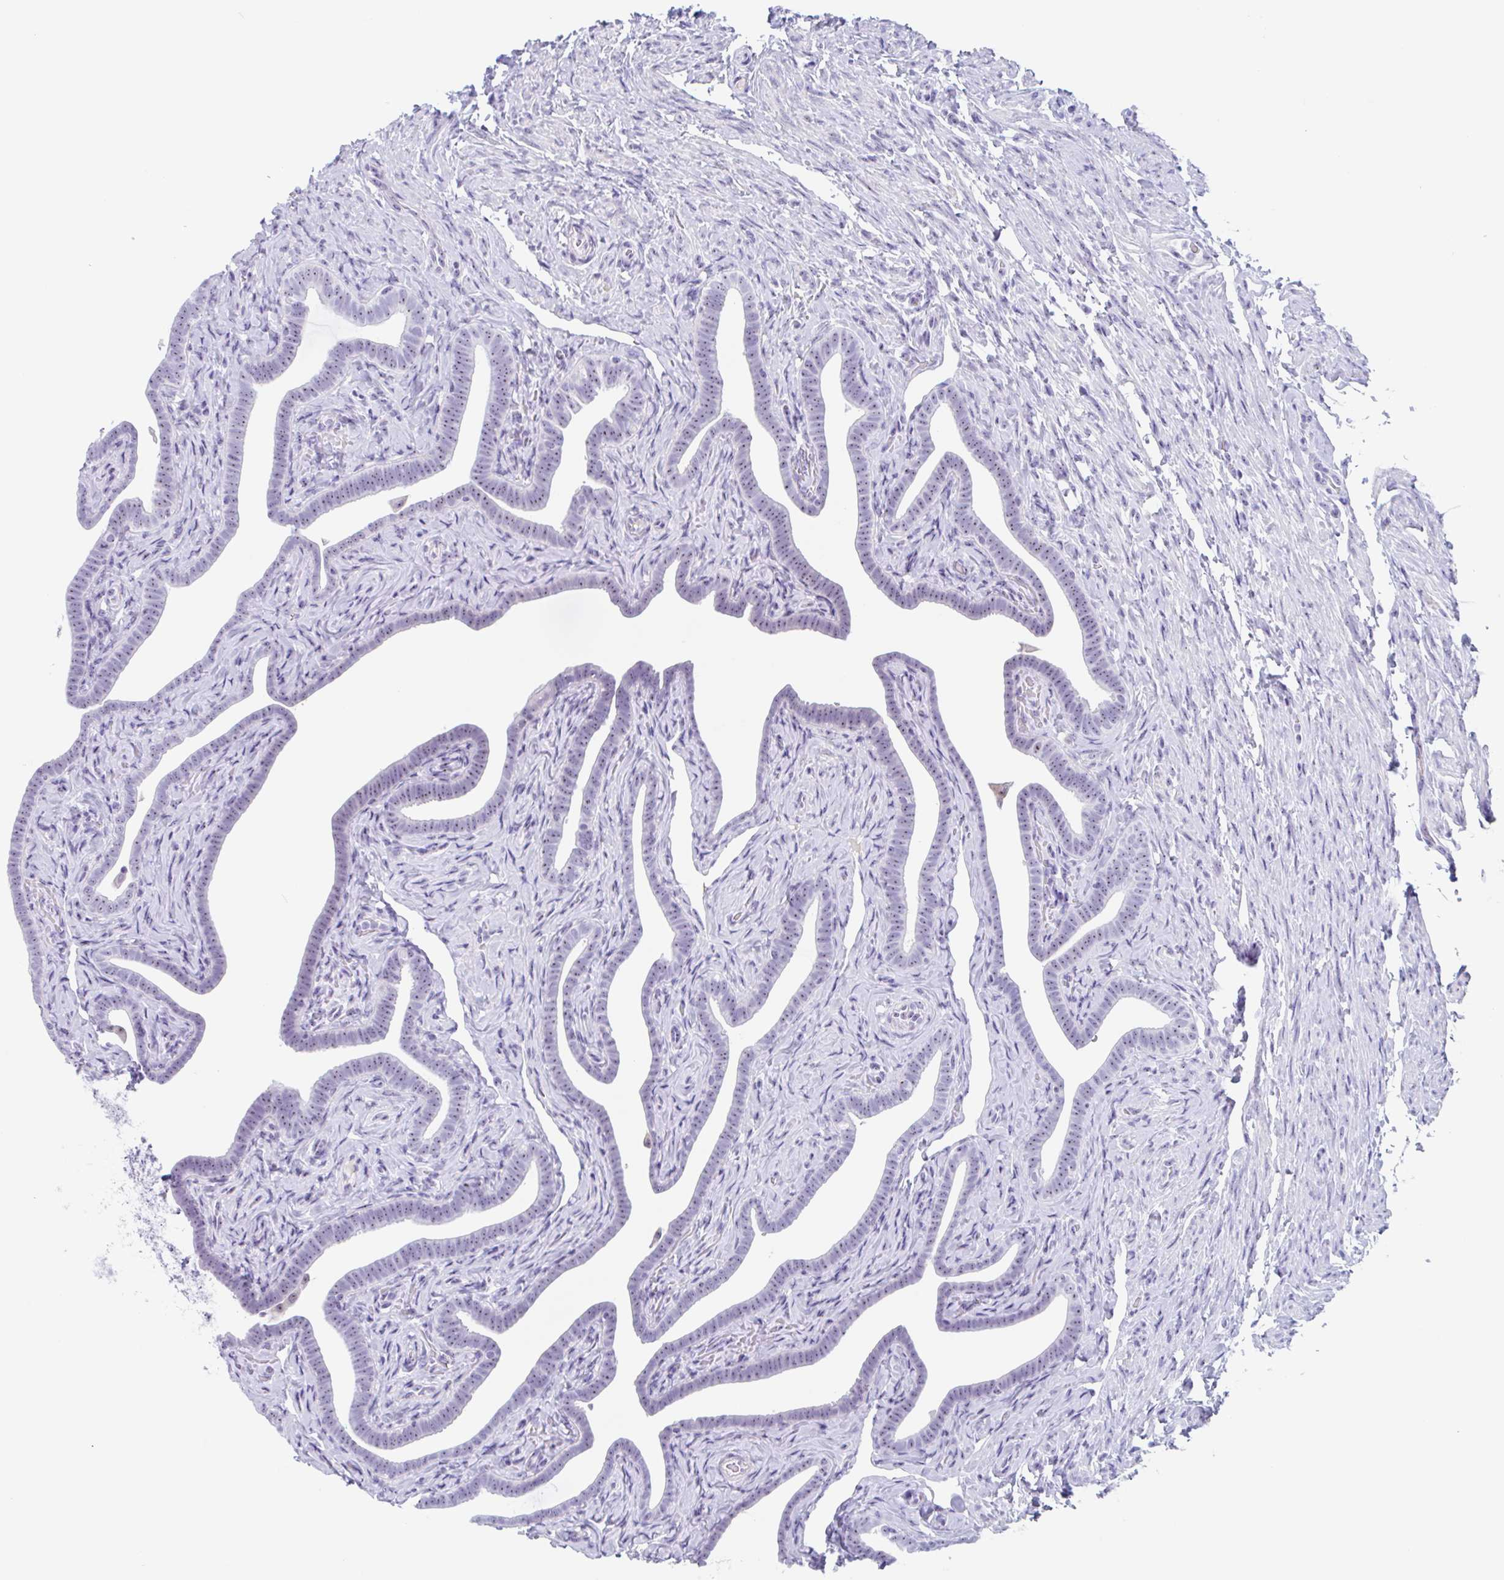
{"staining": {"intensity": "weak", "quantity": "25%-75%", "location": "nuclear"}, "tissue": "fallopian tube", "cell_type": "Glandular cells", "image_type": "normal", "snomed": [{"axis": "morphology", "description": "Normal tissue, NOS"}, {"axis": "topography", "description": "Fallopian tube"}], "caption": "This image exhibits benign fallopian tube stained with IHC to label a protein in brown. The nuclear of glandular cells show weak positivity for the protein. Nuclei are counter-stained blue.", "gene": "LENG9", "patient": {"sex": "female", "age": 69}}